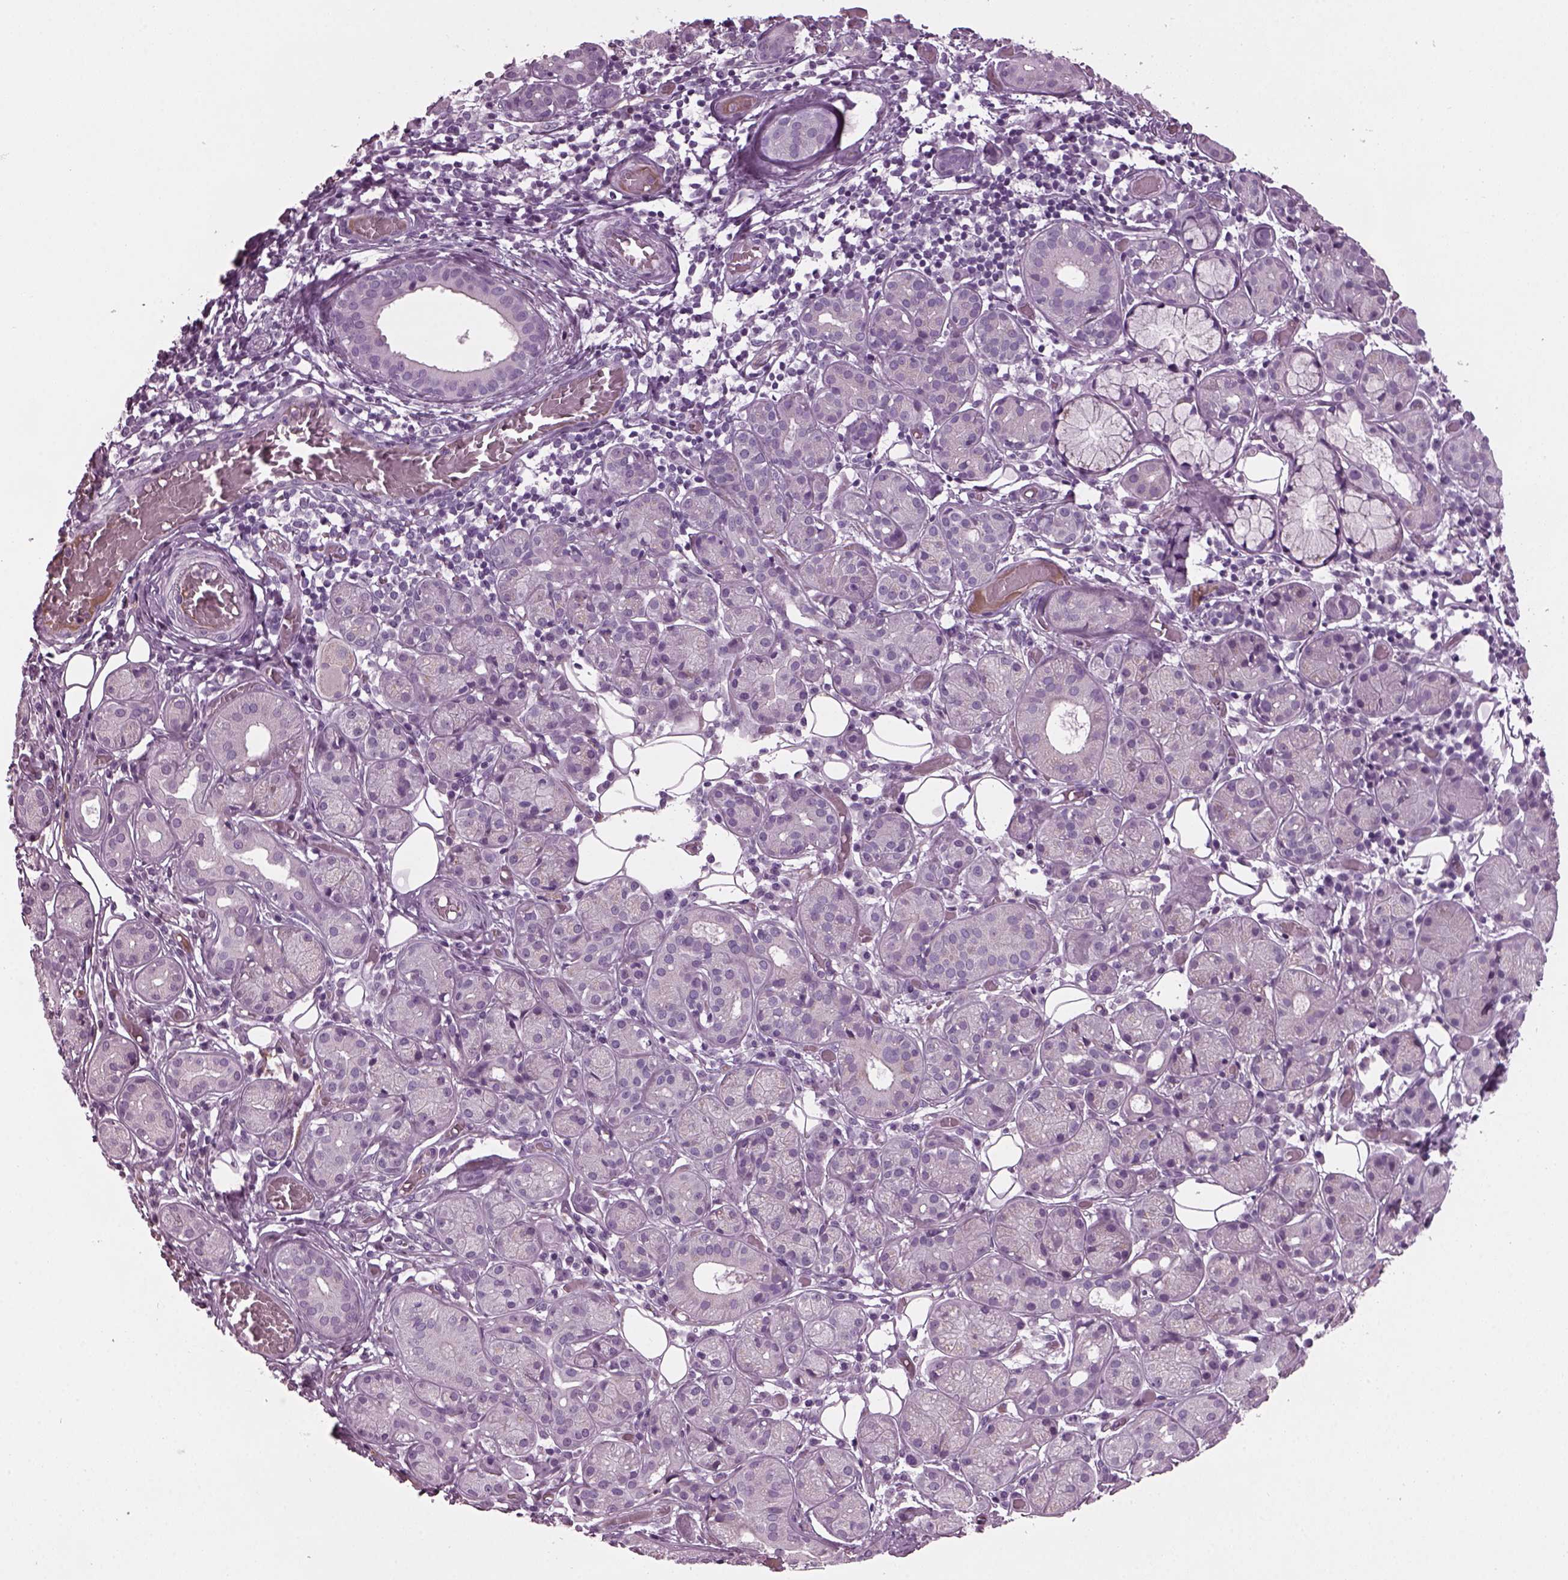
{"staining": {"intensity": "negative", "quantity": "none", "location": "none"}, "tissue": "salivary gland", "cell_type": "Glandular cells", "image_type": "normal", "snomed": [{"axis": "morphology", "description": "Normal tissue, NOS"}, {"axis": "topography", "description": "Salivary gland"}, {"axis": "topography", "description": "Peripheral nerve tissue"}], "caption": "This histopathology image is of unremarkable salivary gland stained with immunohistochemistry (IHC) to label a protein in brown with the nuclei are counter-stained blue. There is no positivity in glandular cells.", "gene": "DPYSL5", "patient": {"sex": "male", "age": 71}}